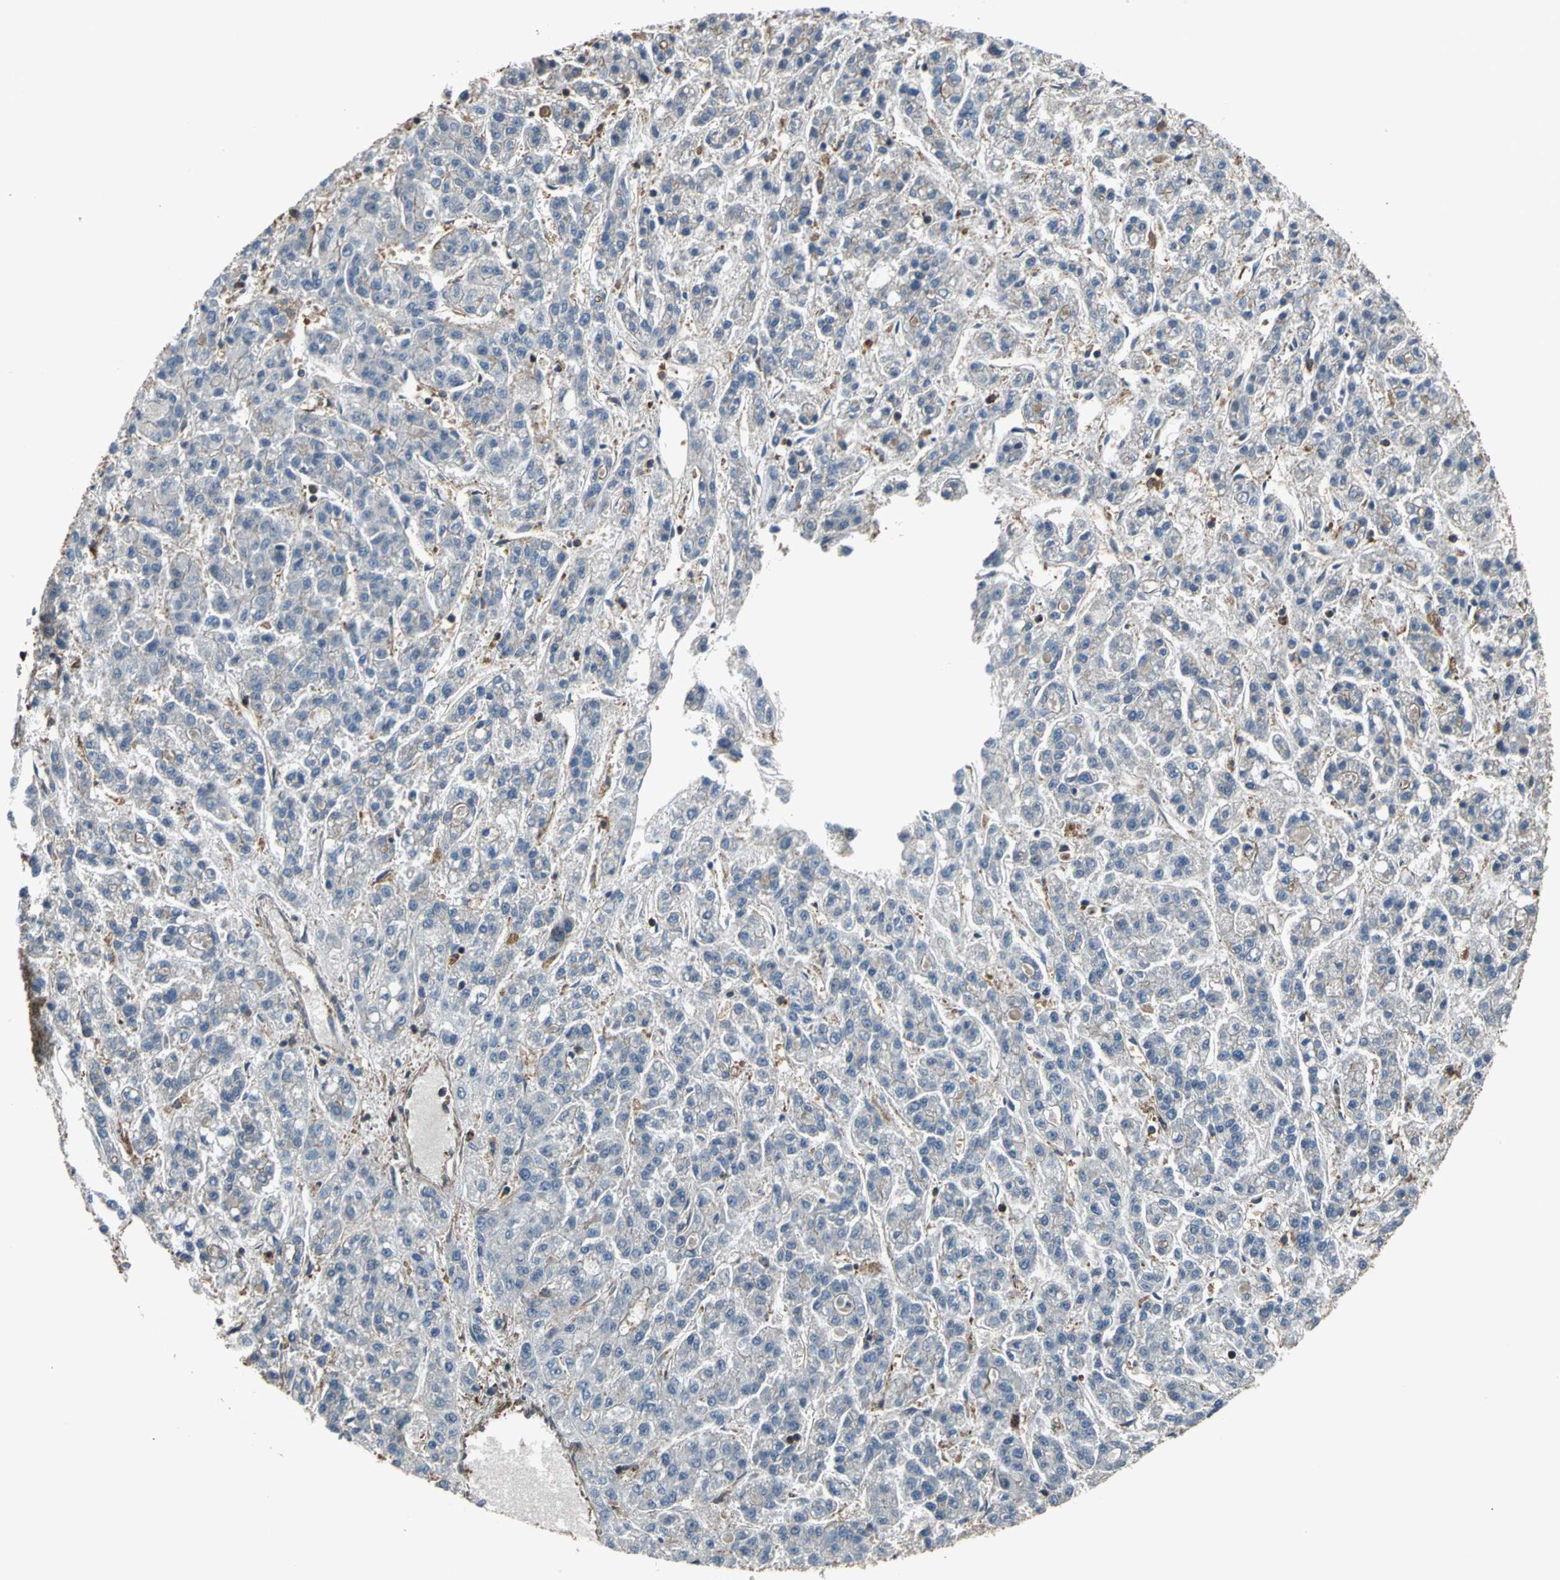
{"staining": {"intensity": "moderate", "quantity": "<25%", "location": "cytoplasmic/membranous"}, "tissue": "liver cancer", "cell_type": "Tumor cells", "image_type": "cancer", "snomed": [{"axis": "morphology", "description": "Carcinoma, Hepatocellular, NOS"}, {"axis": "topography", "description": "Liver"}], "caption": "Moderate cytoplasmic/membranous staining is identified in about <25% of tumor cells in hepatocellular carcinoma (liver).", "gene": "PARVA", "patient": {"sex": "male", "age": 70}}